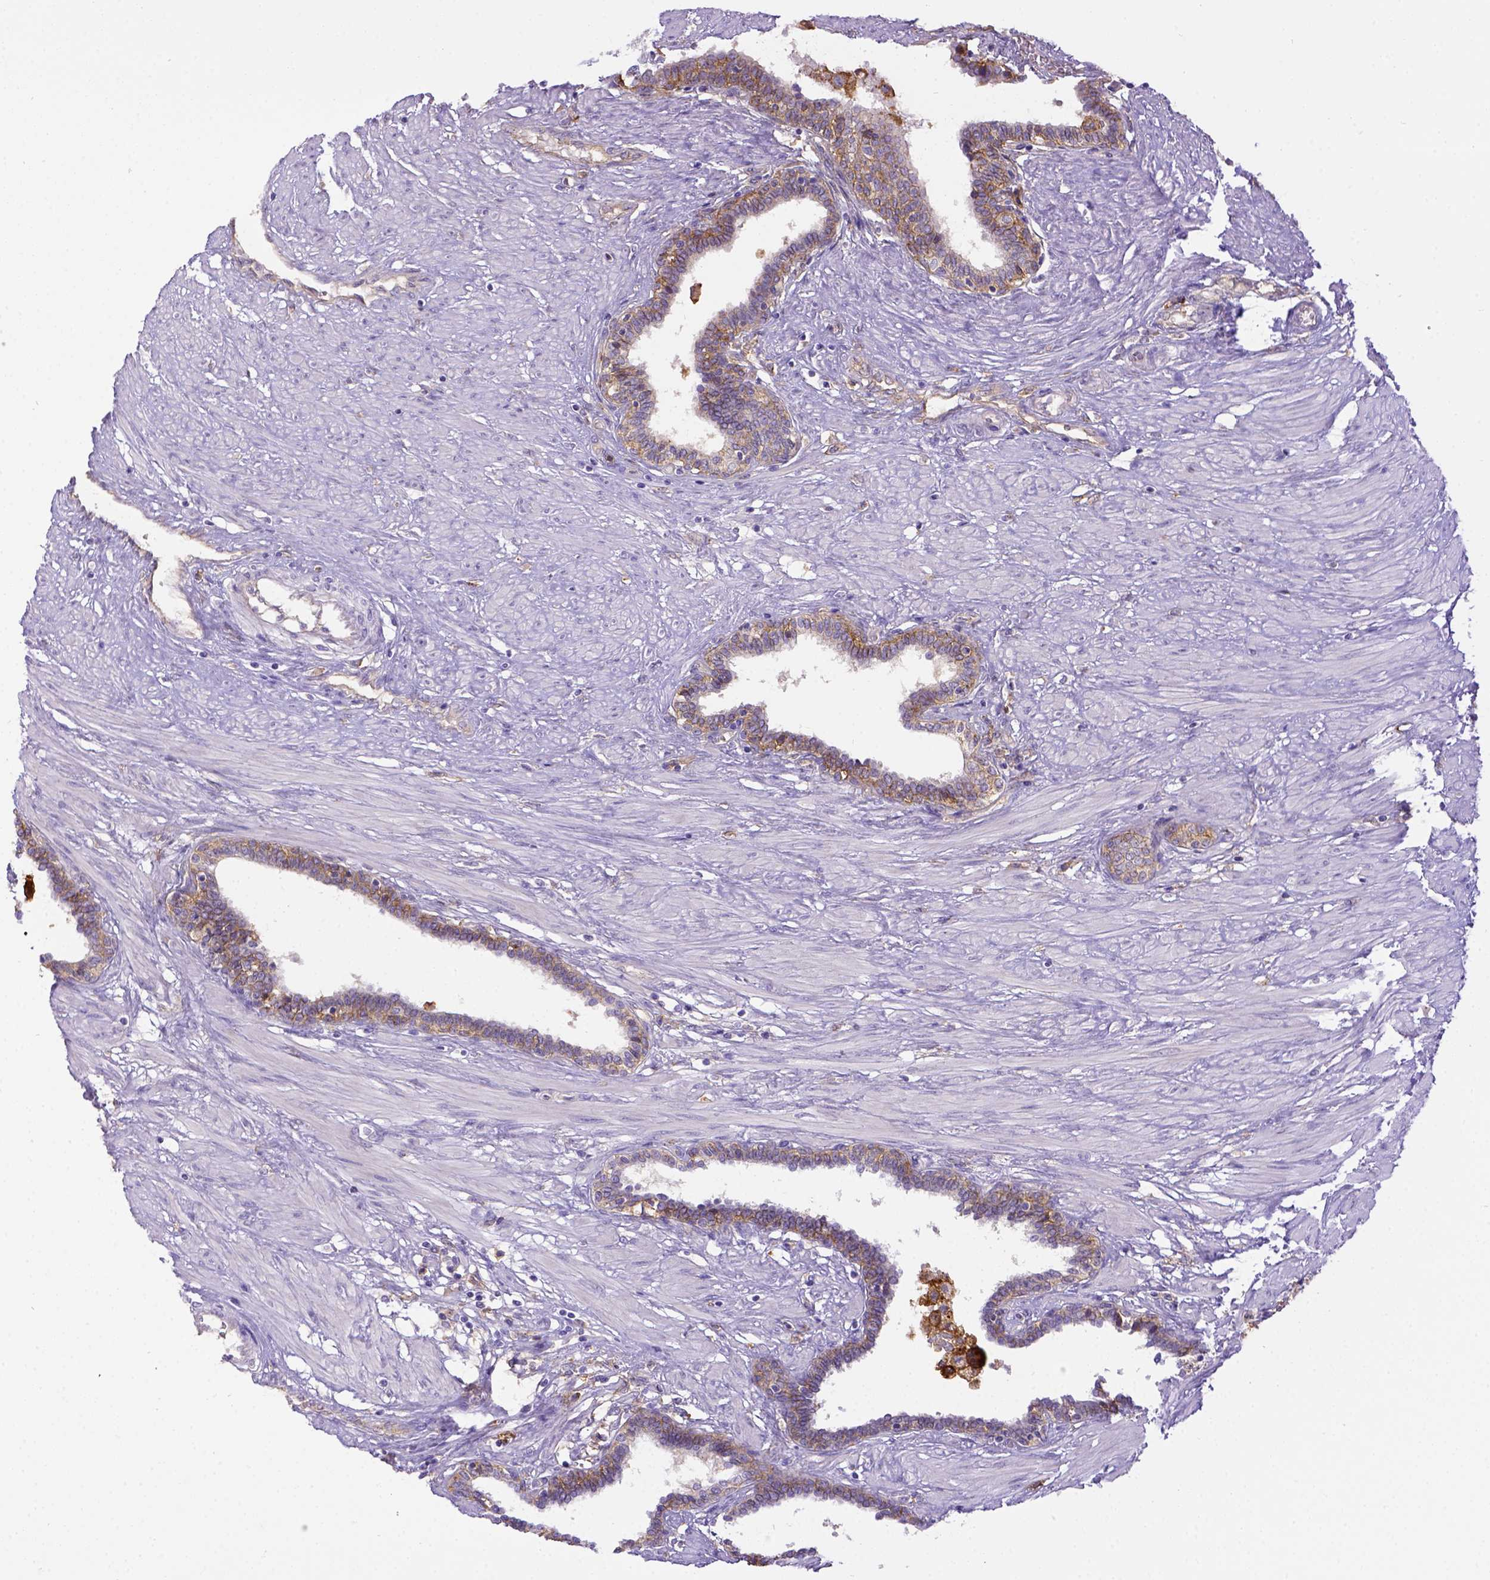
{"staining": {"intensity": "weak", "quantity": "<25%", "location": "cytoplasmic/membranous"}, "tissue": "prostate", "cell_type": "Glandular cells", "image_type": "normal", "snomed": [{"axis": "morphology", "description": "Normal tissue, NOS"}, {"axis": "topography", "description": "Prostate"}], "caption": "DAB immunohistochemical staining of normal prostate shows no significant expression in glandular cells.", "gene": "CD40", "patient": {"sex": "male", "age": 55}}